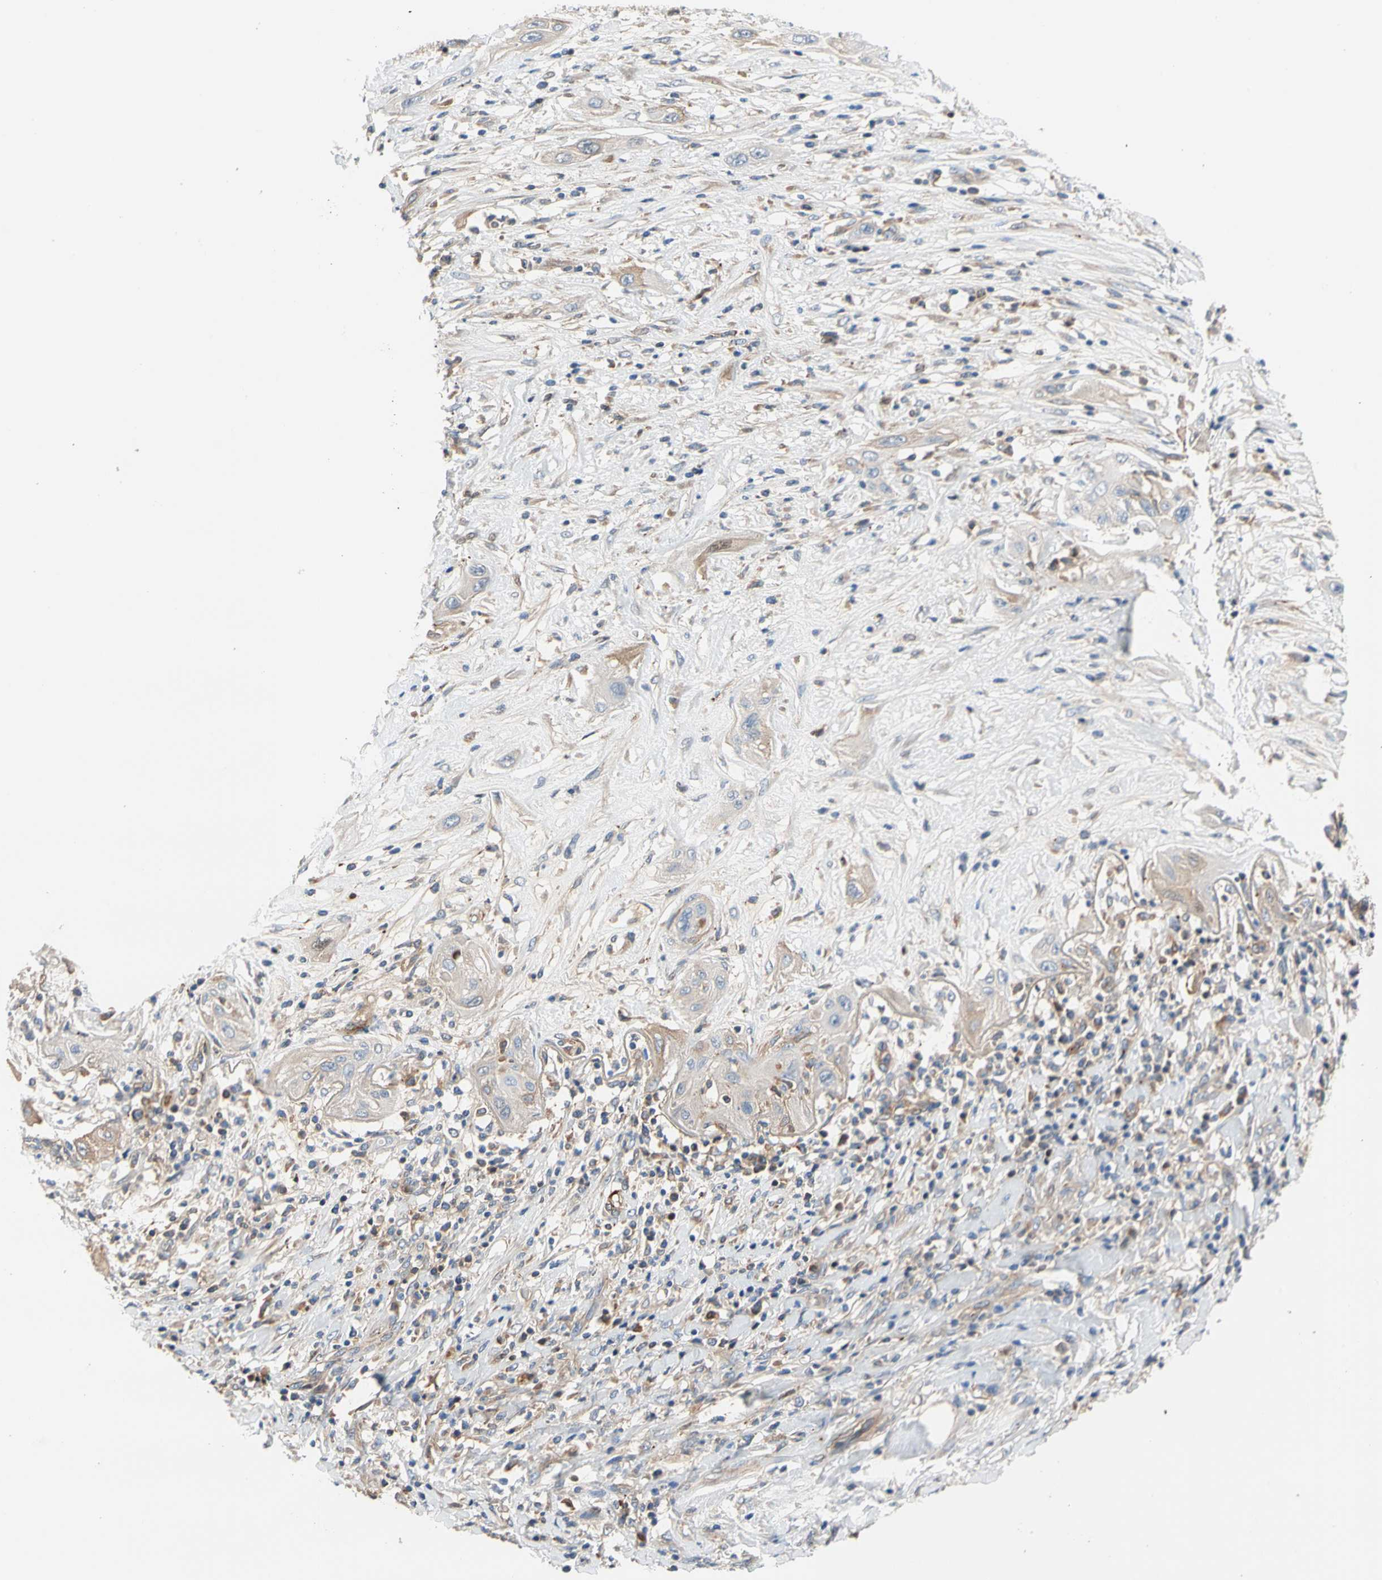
{"staining": {"intensity": "weak", "quantity": "25%-75%", "location": "cytoplasmic/membranous"}, "tissue": "lung cancer", "cell_type": "Tumor cells", "image_type": "cancer", "snomed": [{"axis": "morphology", "description": "Squamous cell carcinoma, NOS"}, {"axis": "topography", "description": "Lung"}], "caption": "The photomicrograph displays immunohistochemical staining of lung cancer (squamous cell carcinoma). There is weak cytoplasmic/membranous staining is appreciated in about 25%-75% of tumor cells.", "gene": "ENTREP3", "patient": {"sex": "female", "age": 47}}